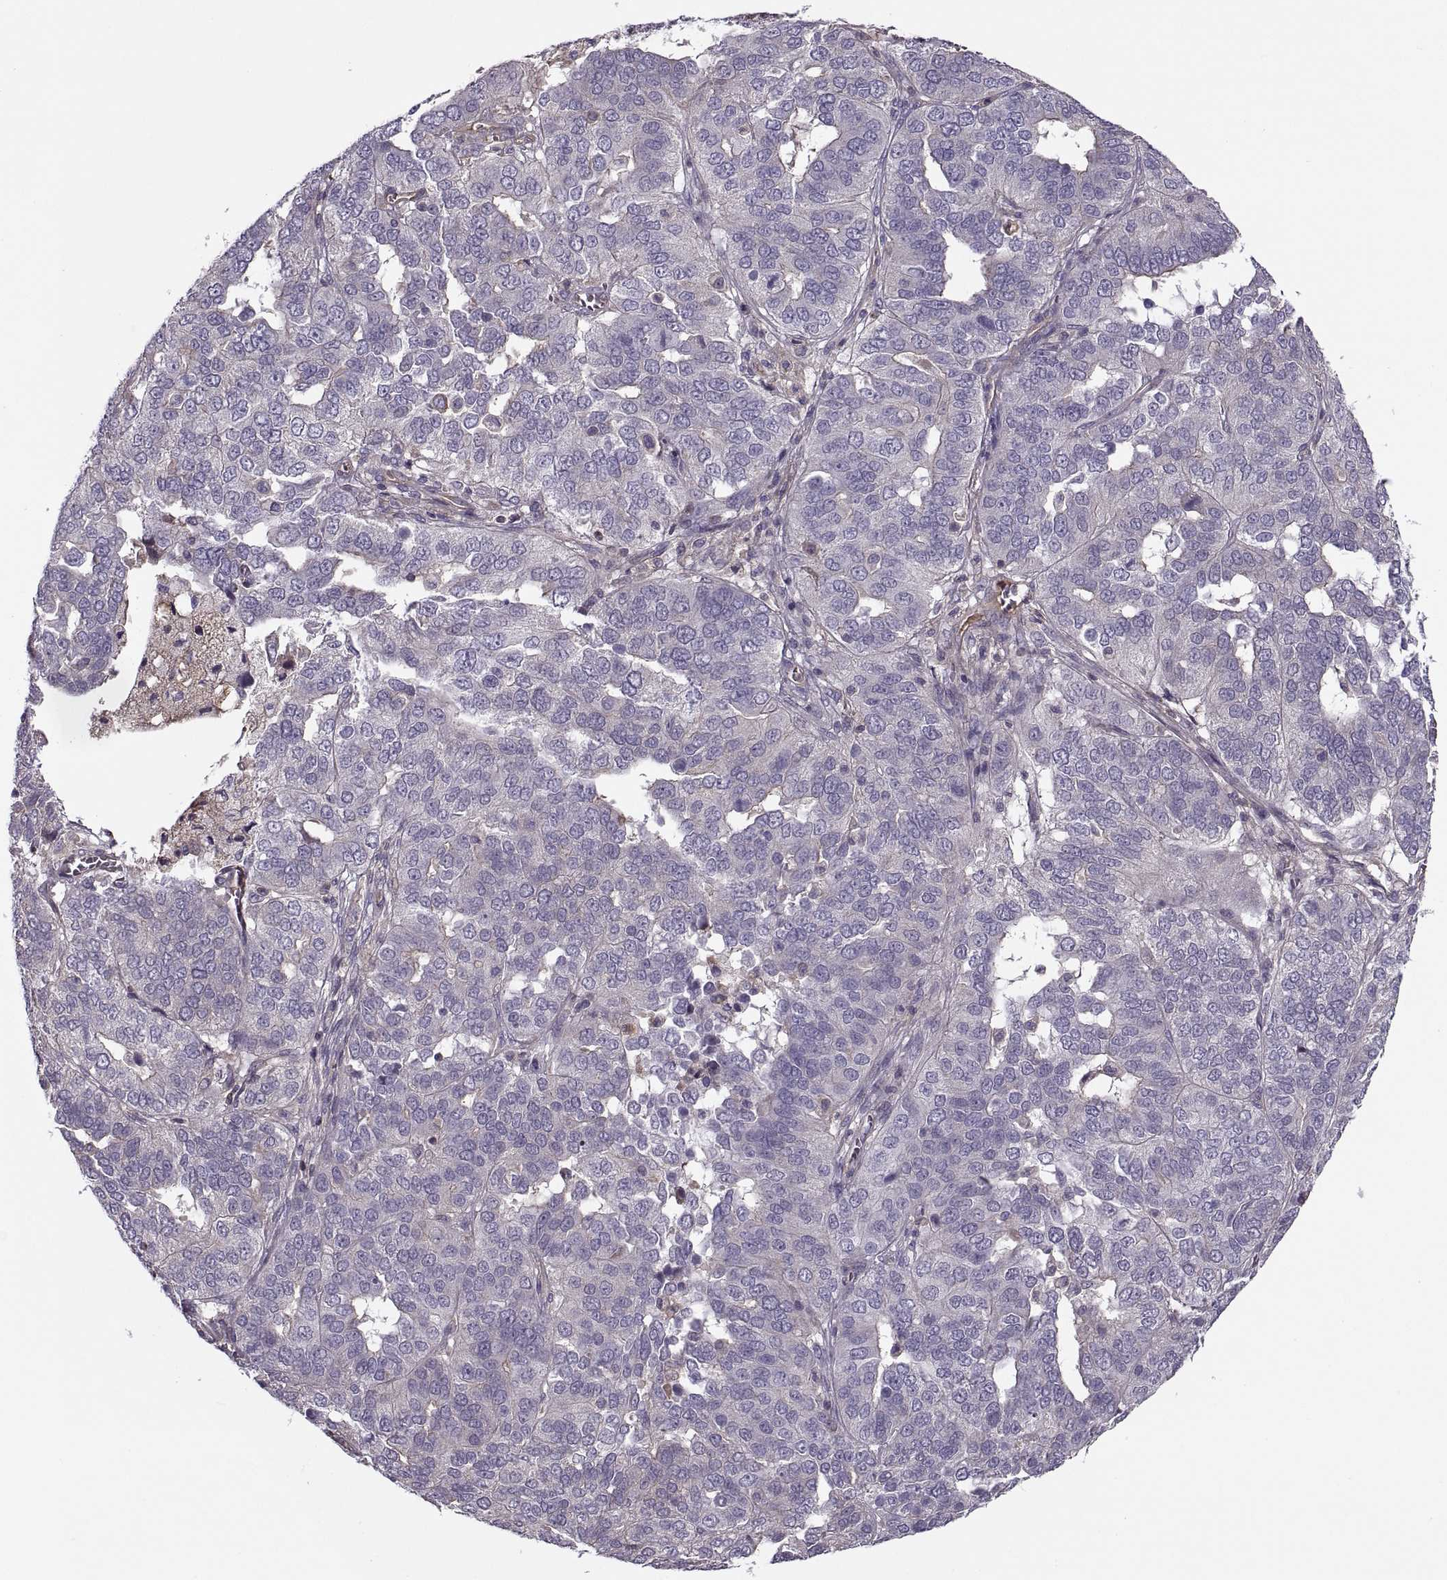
{"staining": {"intensity": "negative", "quantity": "none", "location": "none"}, "tissue": "ovarian cancer", "cell_type": "Tumor cells", "image_type": "cancer", "snomed": [{"axis": "morphology", "description": "Carcinoma, endometroid"}, {"axis": "topography", "description": "Soft tissue"}, {"axis": "topography", "description": "Ovary"}], "caption": "The micrograph shows no significant positivity in tumor cells of endometroid carcinoma (ovarian).", "gene": "SLC2A3", "patient": {"sex": "female", "age": 52}}